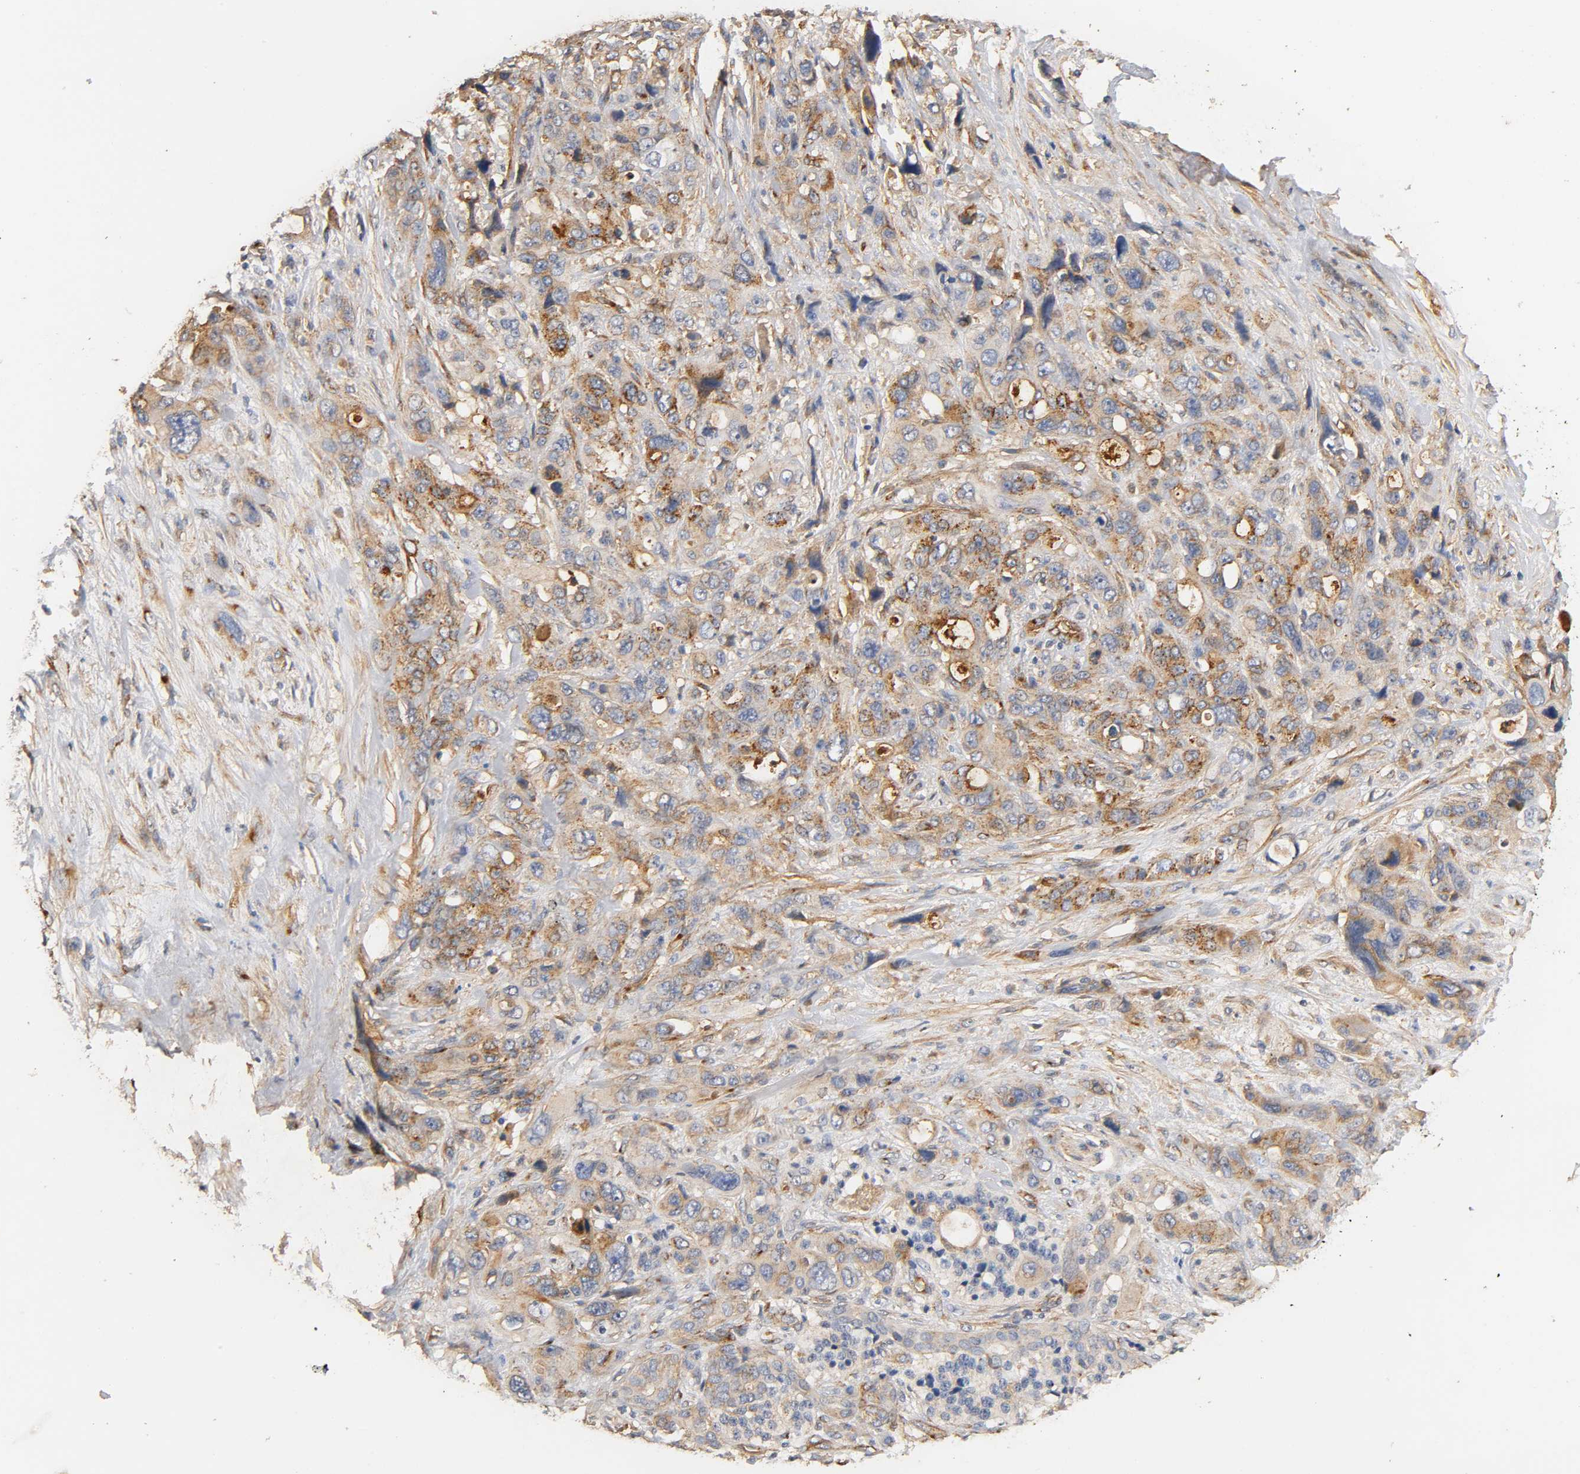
{"staining": {"intensity": "moderate", "quantity": ">75%", "location": "cytoplasmic/membranous"}, "tissue": "pancreatic cancer", "cell_type": "Tumor cells", "image_type": "cancer", "snomed": [{"axis": "morphology", "description": "Adenocarcinoma, NOS"}, {"axis": "topography", "description": "Pancreas"}], "caption": "Immunohistochemical staining of pancreatic cancer (adenocarcinoma) exhibits moderate cytoplasmic/membranous protein staining in about >75% of tumor cells. Using DAB (3,3'-diaminobenzidine) (brown) and hematoxylin (blue) stains, captured at high magnification using brightfield microscopy.", "gene": "IFITM3", "patient": {"sex": "male", "age": 46}}